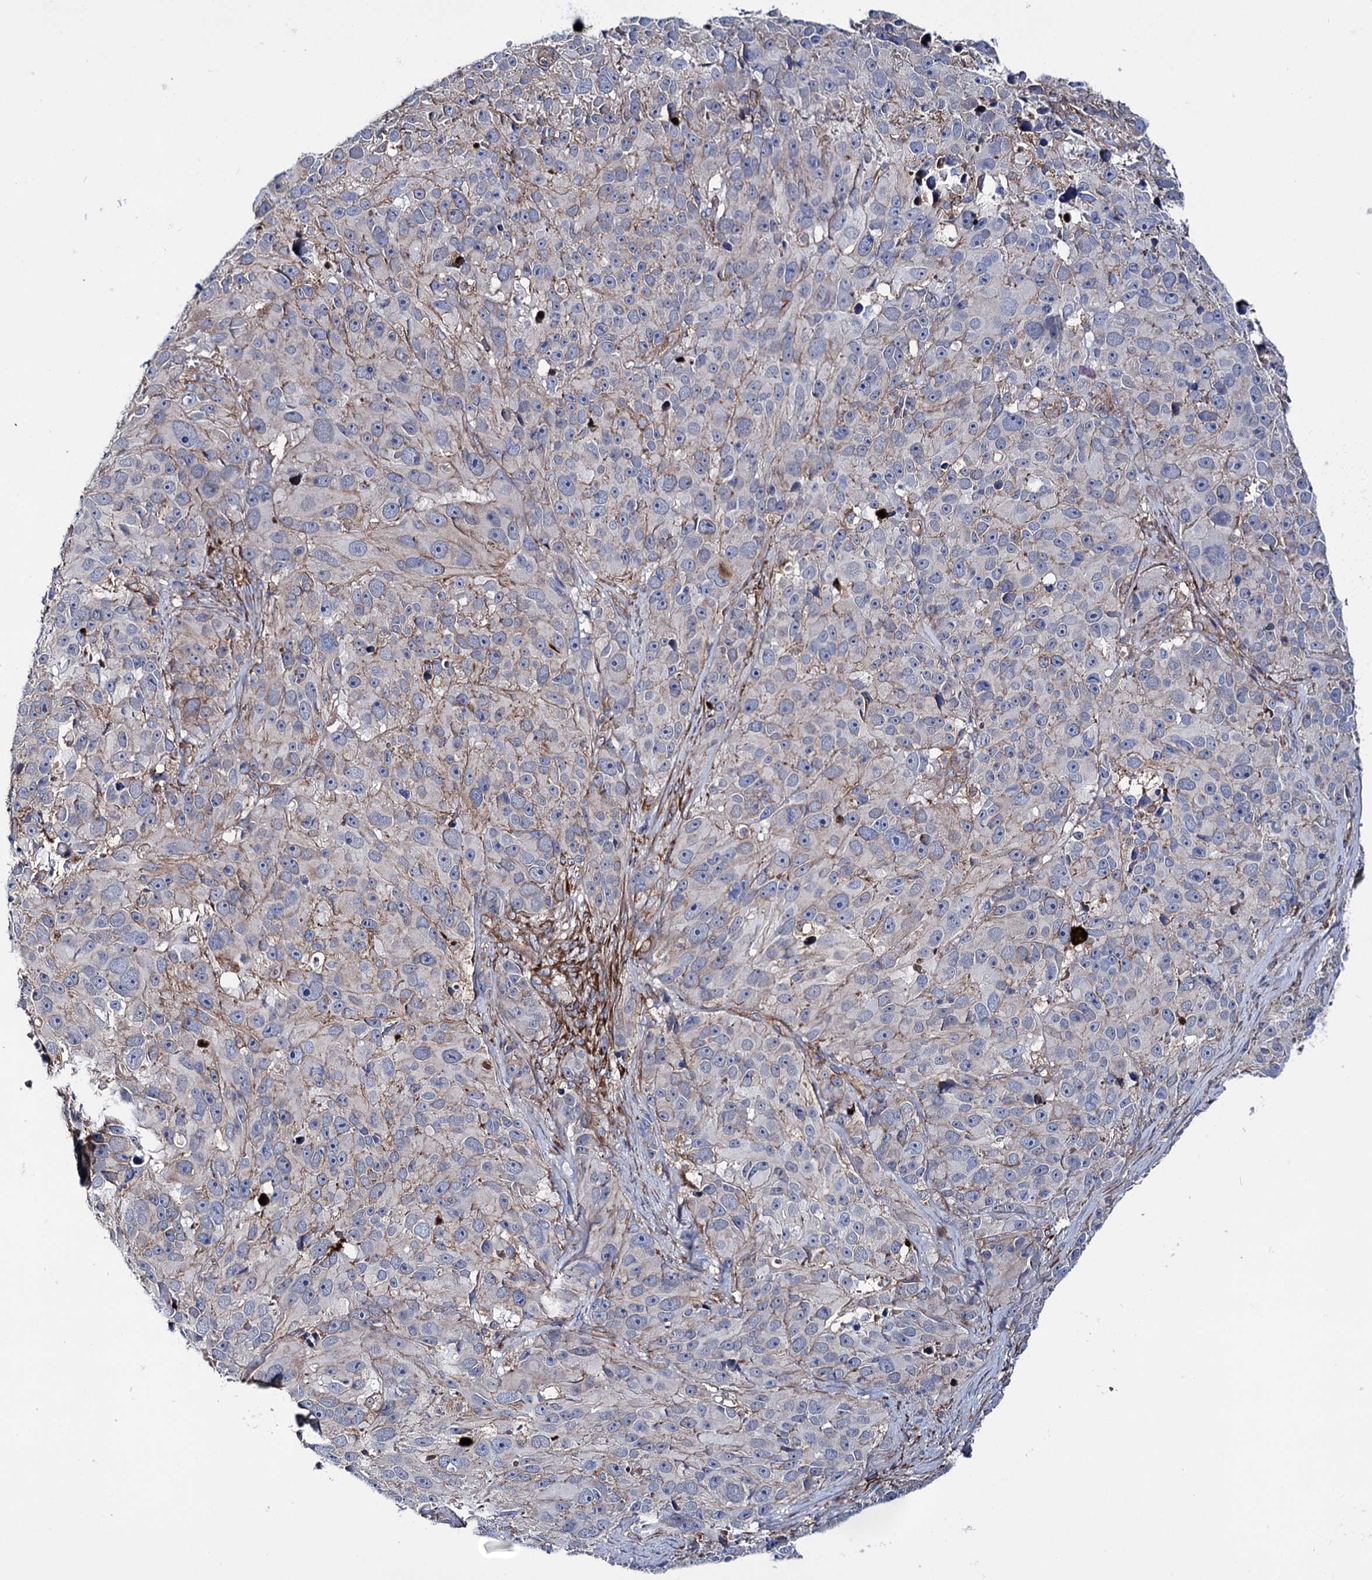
{"staining": {"intensity": "negative", "quantity": "none", "location": "none"}, "tissue": "melanoma", "cell_type": "Tumor cells", "image_type": "cancer", "snomed": [{"axis": "morphology", "description": "Malignant melanoma, NOS"}, {"axis": "topography", "description": "Skin"}], "caption": "Melanoma stained for a protein using IHC shows no positivity tumor cells.", "gene": "DEF6", "patient": {"sex": "male", "age": 84}}